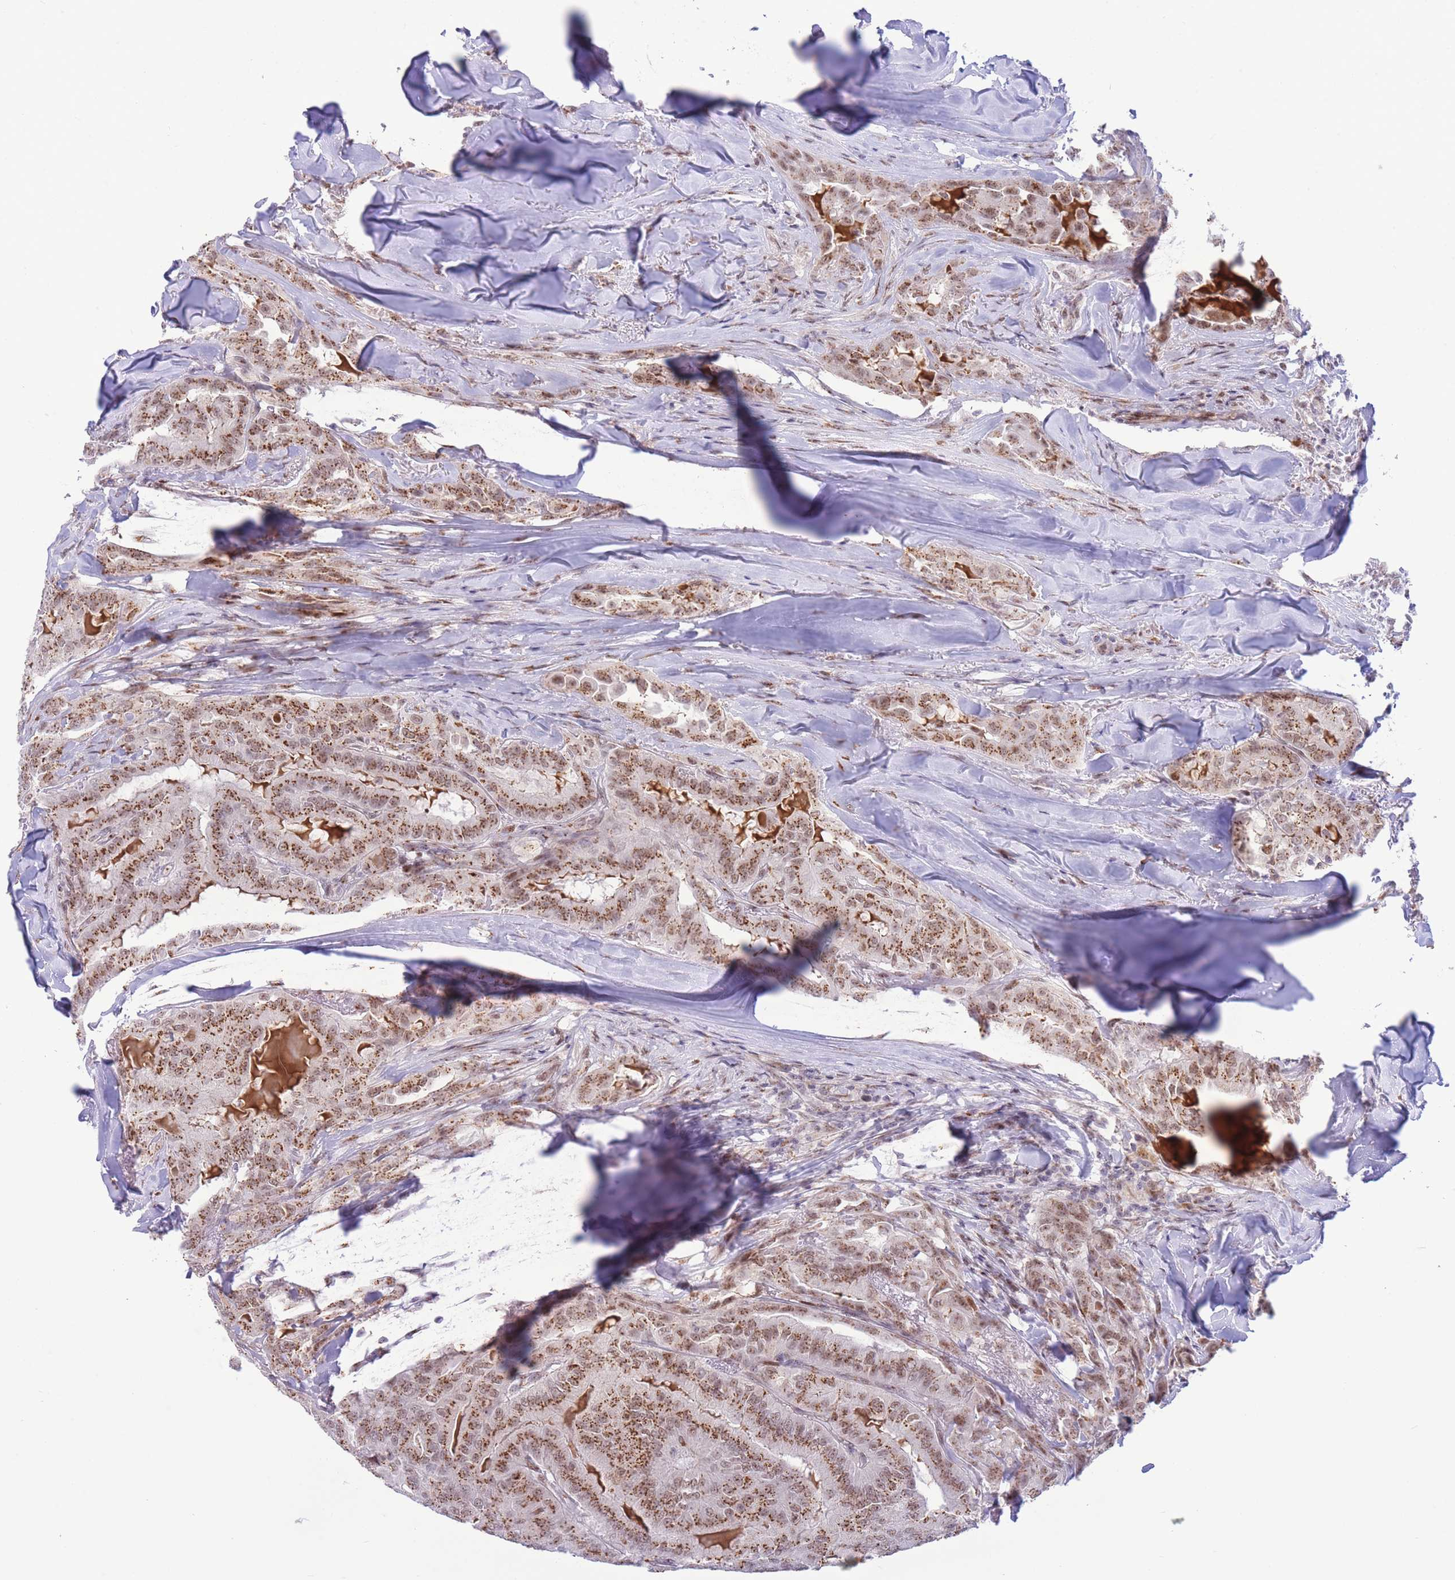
{"staining": {"intensity": "strong", "quantity": ">75%", "location": "cytoplasmic/membranous,nuclear"}, "tissue": "thyroid cancer", "cell_type": "Tumor cells", "image_type": "cancer", "snomed": [{"axis": "morphology", "description": "Papillary adenocarcinoma, NOS"}, {"axis": "topography", "description": "Thyroid gland"}], "caption": "Papillary adenocarcinoma (thyroid) stained with a brown dye demonstrates strong cytoplasmic/membranous and nuclear positive expression in approximately >75% of tumor cells.", "gene": "INO80C", "patient": {"sex": "female", "age": 68}}